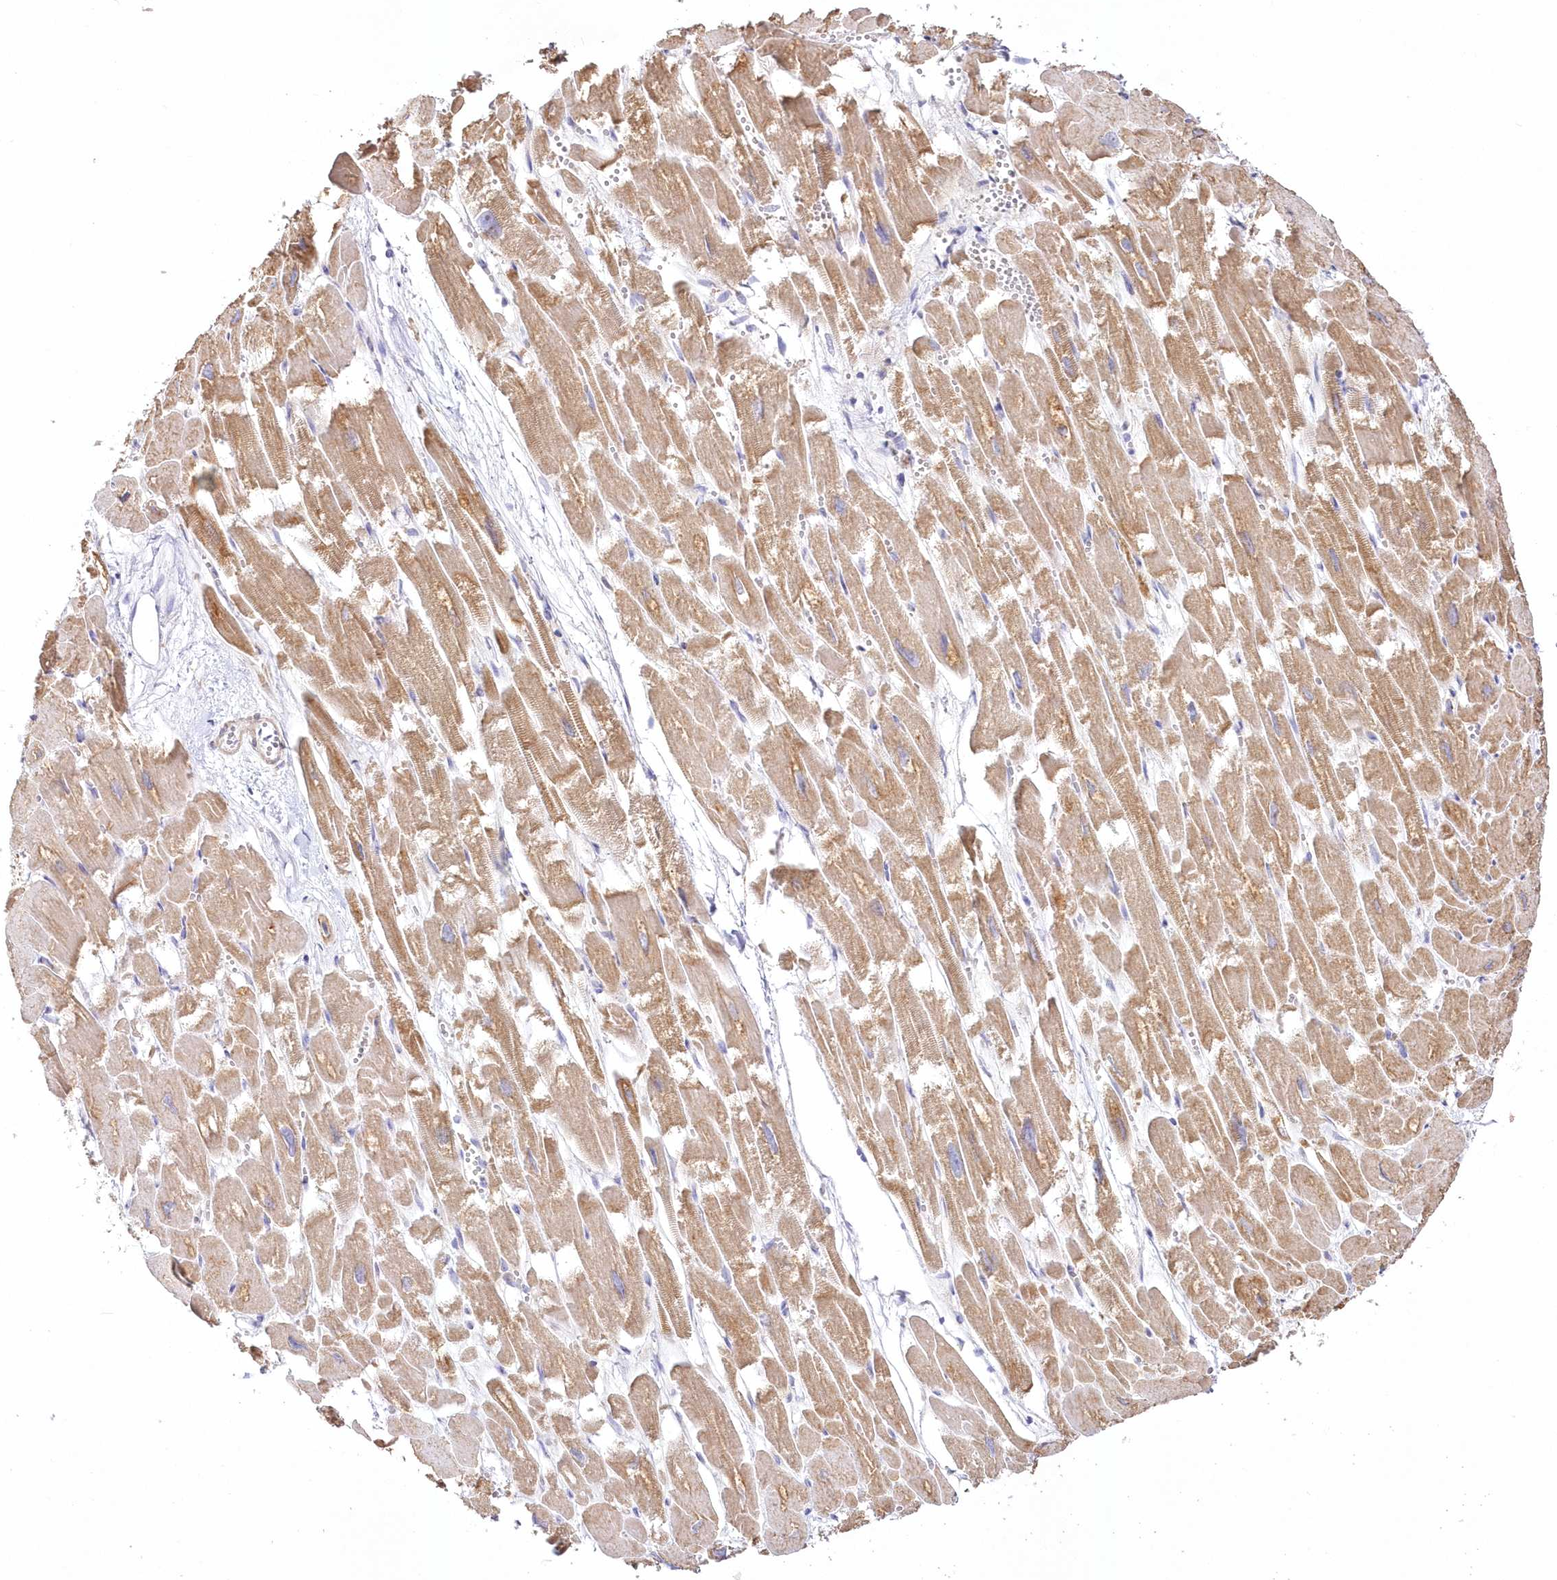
{"staining": {"intensity": "moderate", "quantity": ">75%", "location": "cytoplasmic/membranous"}, "tissue": "heart muscle", "cell_type": "Cardiomyocytes", "image_type": "normal", "snomed": [{"axis": "morphology", "description": "Normal tissue, NOS"}, {"axis": "topography", "description": "Heart"}], "caption": "Cardiomyocytes show medium levels of moderate cytoplasmic/membranous positivity in about >75% of cells in normal heart muscle.", "gene": "ARFGEF3", "patient": {"sex": "male", "age": 54}}